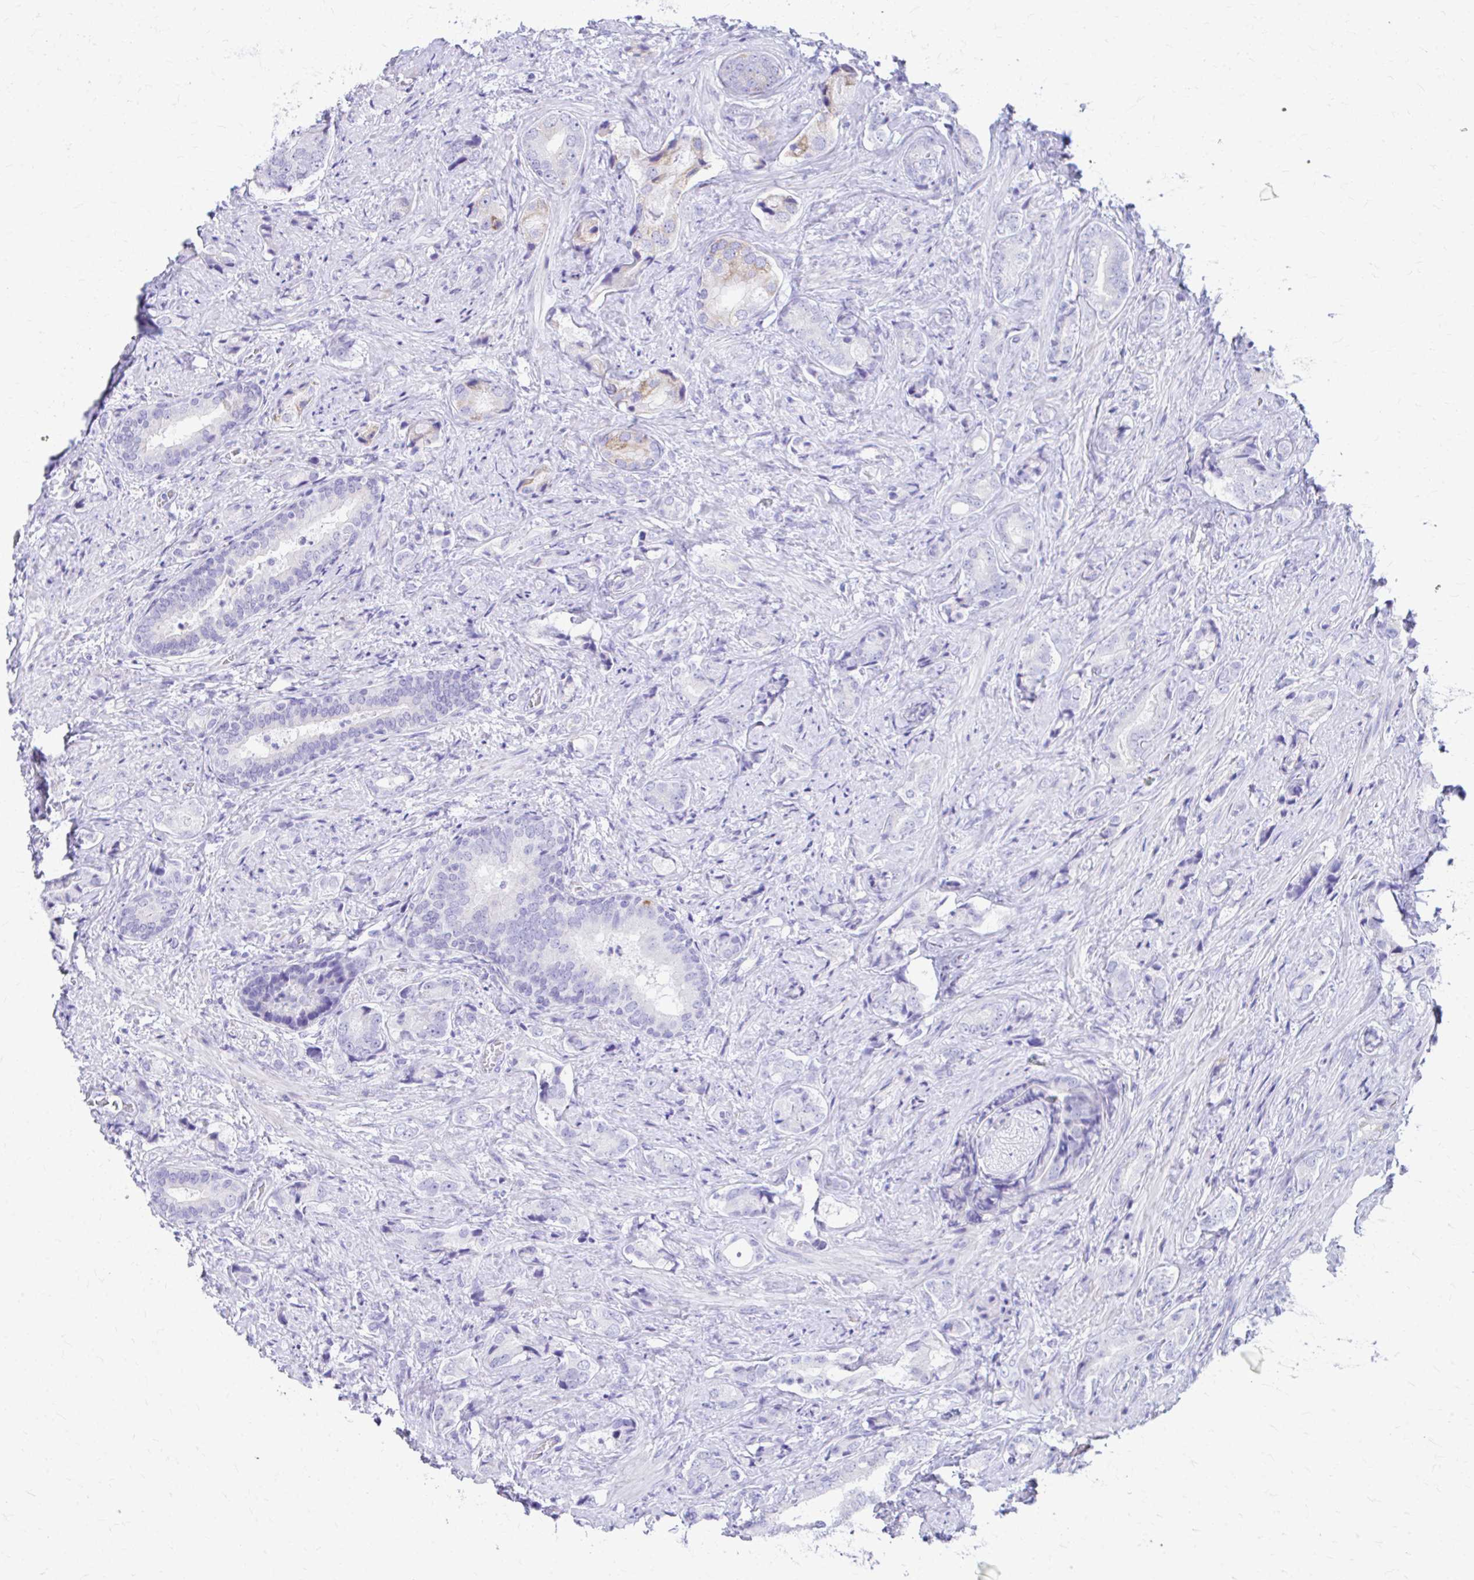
{"staining": {"intensity": "weak", "quantity": "<25%", "location": "cytoplasmic/membranous"}, "tissue": "prostate cancer", "cell_type": "Tumor cells", "image_type": "cancer", "snomed": [{"axis": "morphology", "description": "Adenocarcinoma, High grade"}, {"axis": "topography", "description": "Prostate"}], "caption": "IHC histopathology image of prostate cancer (high-grade adenocarcinoma) stained for a protein (brown), which reveals no expression in tumor cells.", "gene": "KRIT1", "patient": {"sex": "male", "age": 62}}